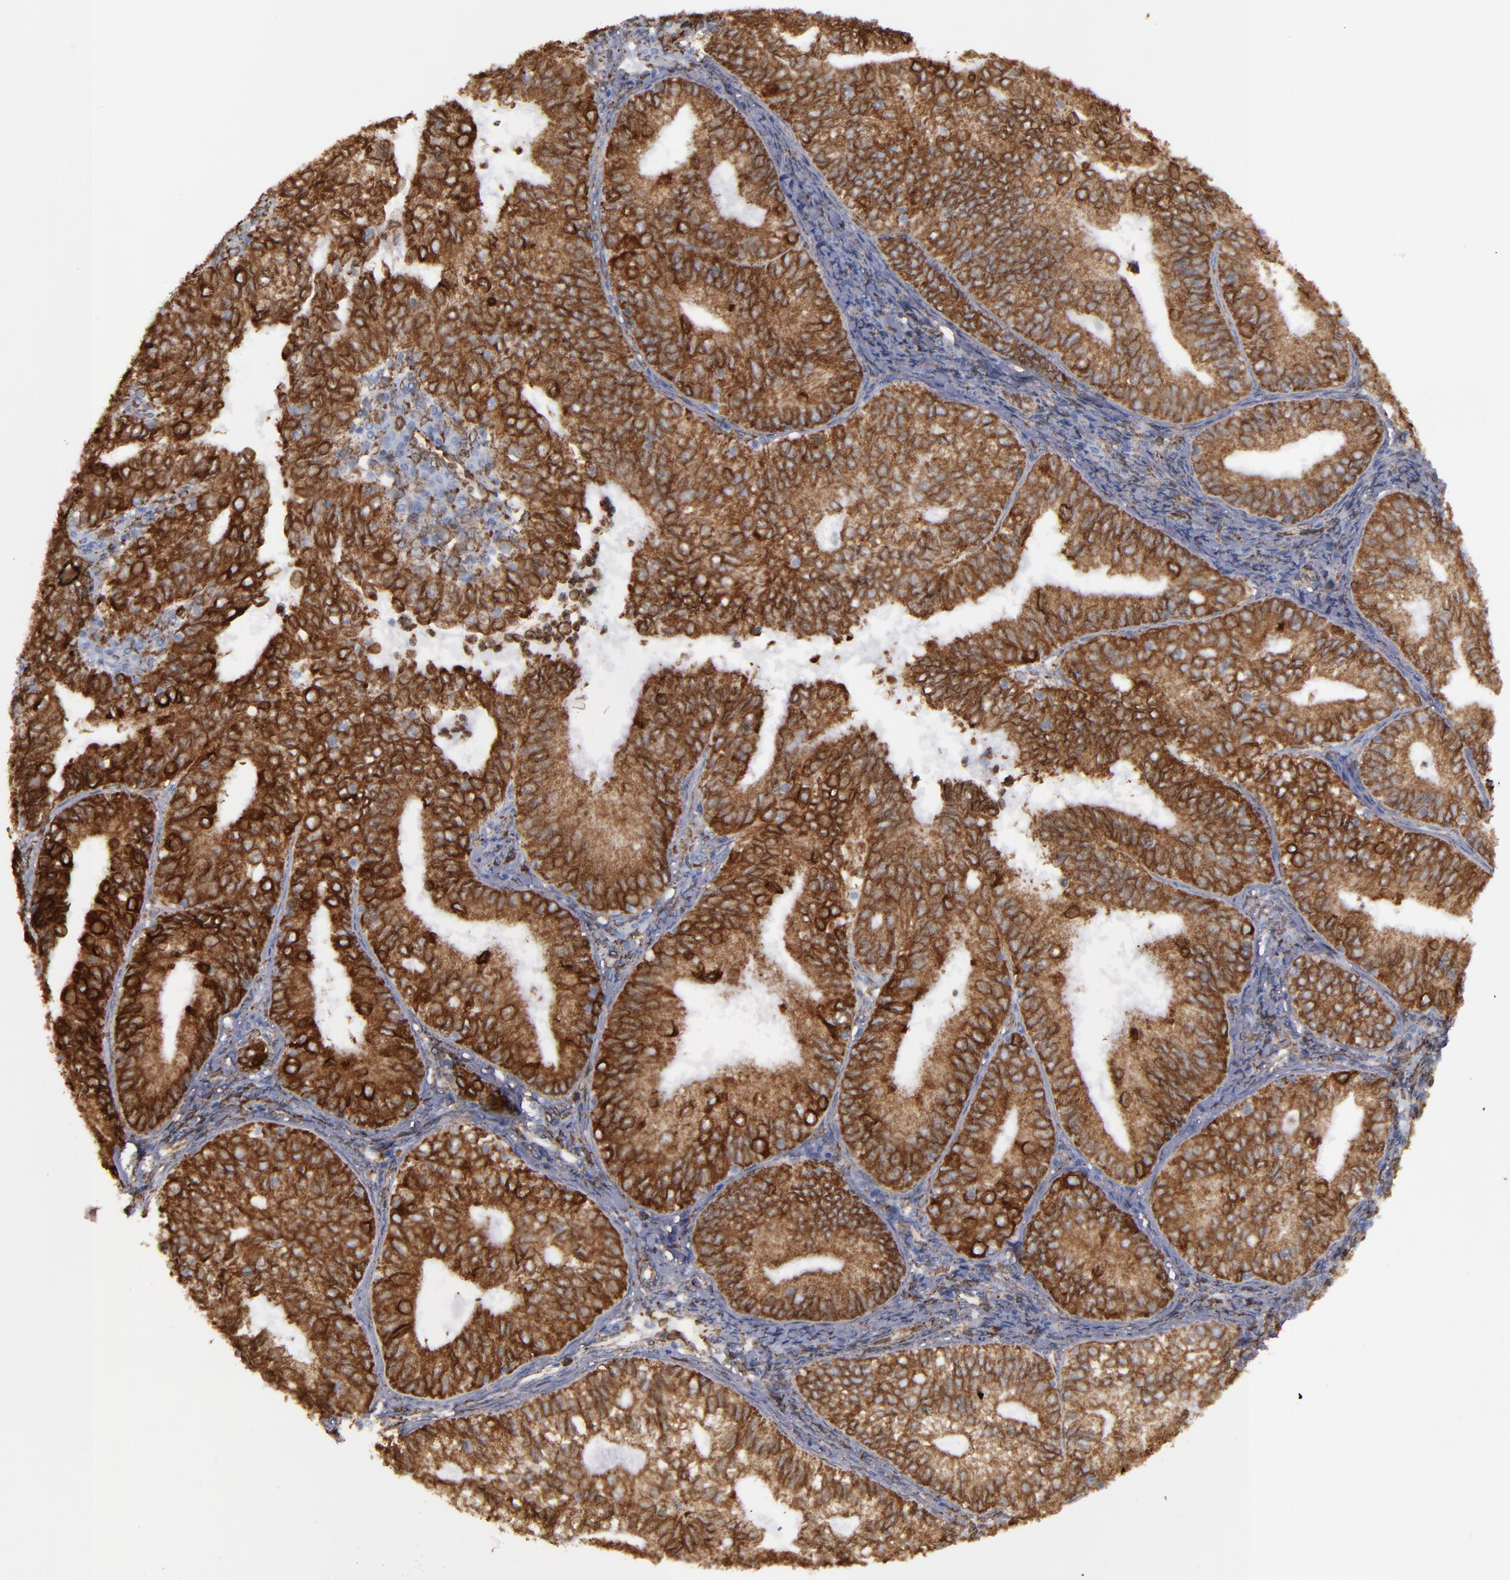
{"staining": {"intensity": "strong", "quantity": ">75%", "location": "cytoplasmic/membranous"}, "tissue": "endometrial cancer", "cell_type": "Tumor cells", "image_type": "cancer", "snomed": [{"axis": "morphology", "description": "Adenocarcinoma, NOS"}, {"axis": "topography", "description": "Endometrium"}], "caption": "A brown stain shows strong cytoplasmic/membranous positivity of a protein in endometrial adenocarcinoma tumor cells.", "gene": "ERLIN2", "patient": {"sex": "female", "age": 69}}